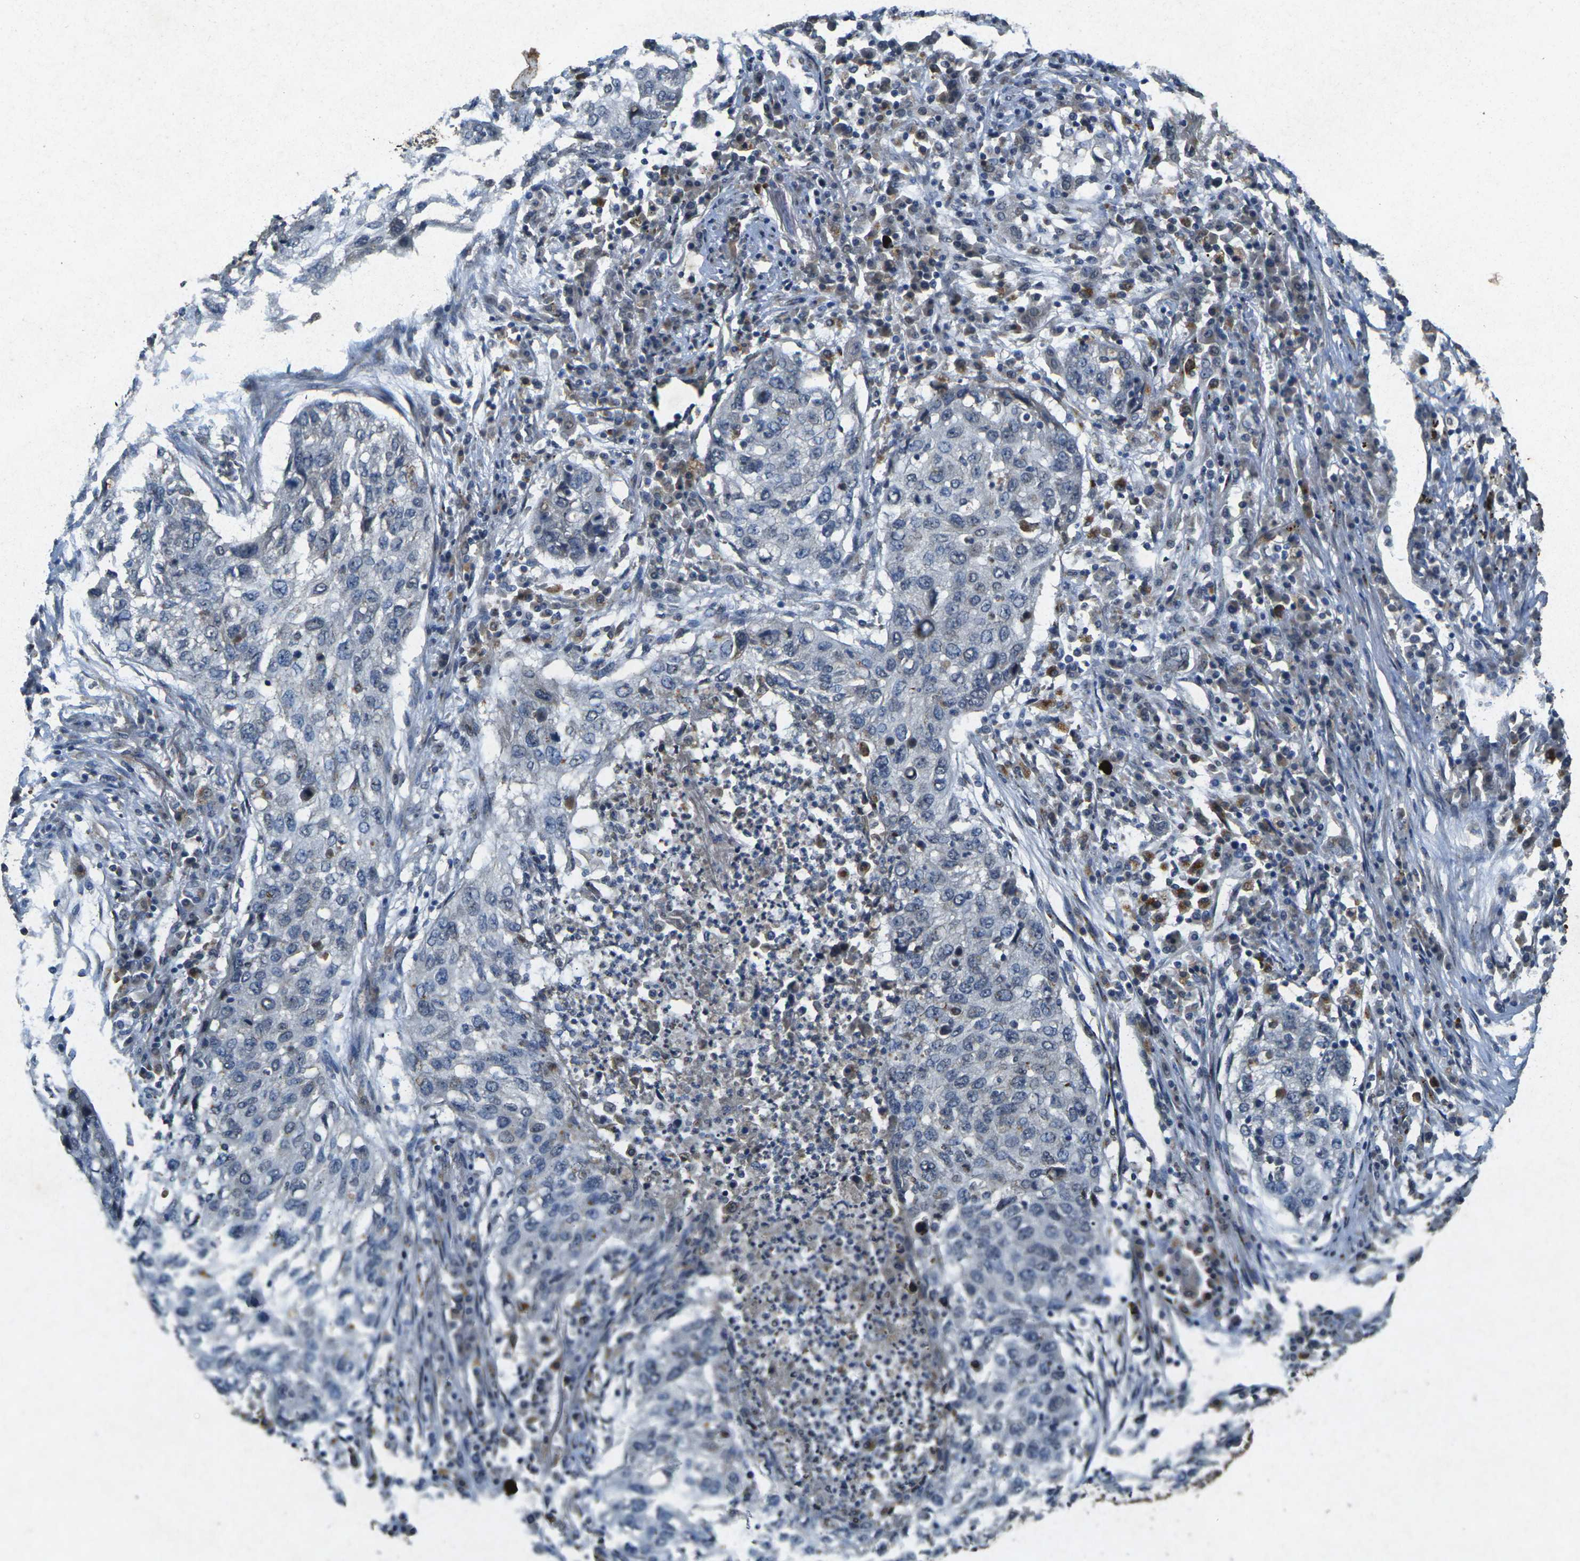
{"staining": {"intensity": "negative", "quantity": "none", "location": "none"}, "tissue": "lung cancer", "cell_type": "Tumor cells", "image_type": "cancer", "snomed": [{"axis": "morphology", "description": "Squamous cell carcinoma, NOS"}, {"axis": "topography", "description": "Lung"}], "caption": "This is a micrograph of IHC staining of lung cancer (squamous cell carcinoma), which shows no staining in tumor cells. (Immunohistochemistry (ihc), brightfield microscopy, high magnification).", "gene": "RGMA", "patient": {"sex": "female", "age": 63}}